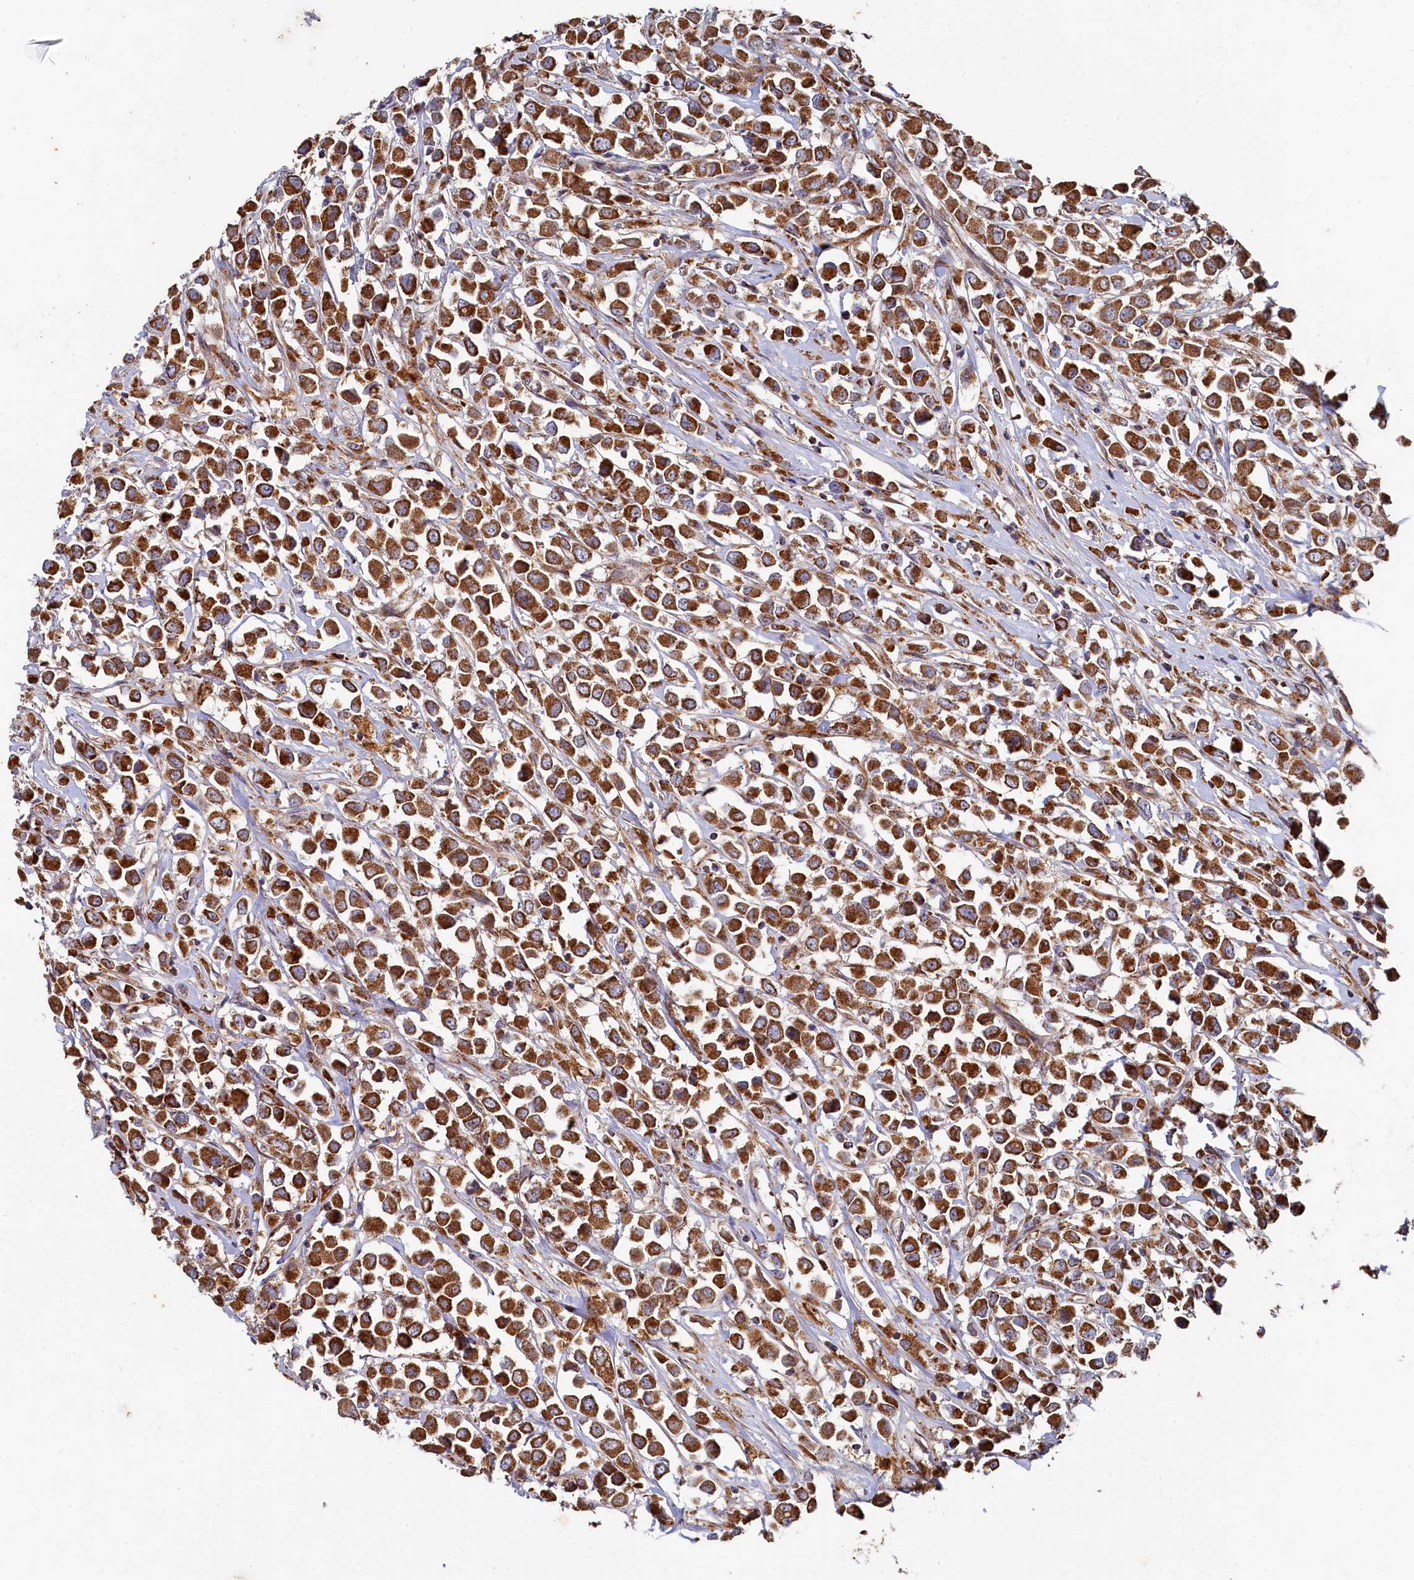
{"staining": {"intensity": "strong", "quantity": ">75%", "location": "cytoplasmic/membranous"}, "tissue": "breast cancer", "cell_type": "Tumor cells", "image_type": "cancer", "snomed": [{"axis": "morphology", "description": "Duct carcinoma"}, {"axis": "topography", "description": "Breast"}], "caption": "The immunohistochemical stain shows strong cytoplasmic/membranous staining in tumor cells of breast intraductal carcinoma tissue.", "gene": "HAUS2", "patient": {"sex": "female", "age": 61}}